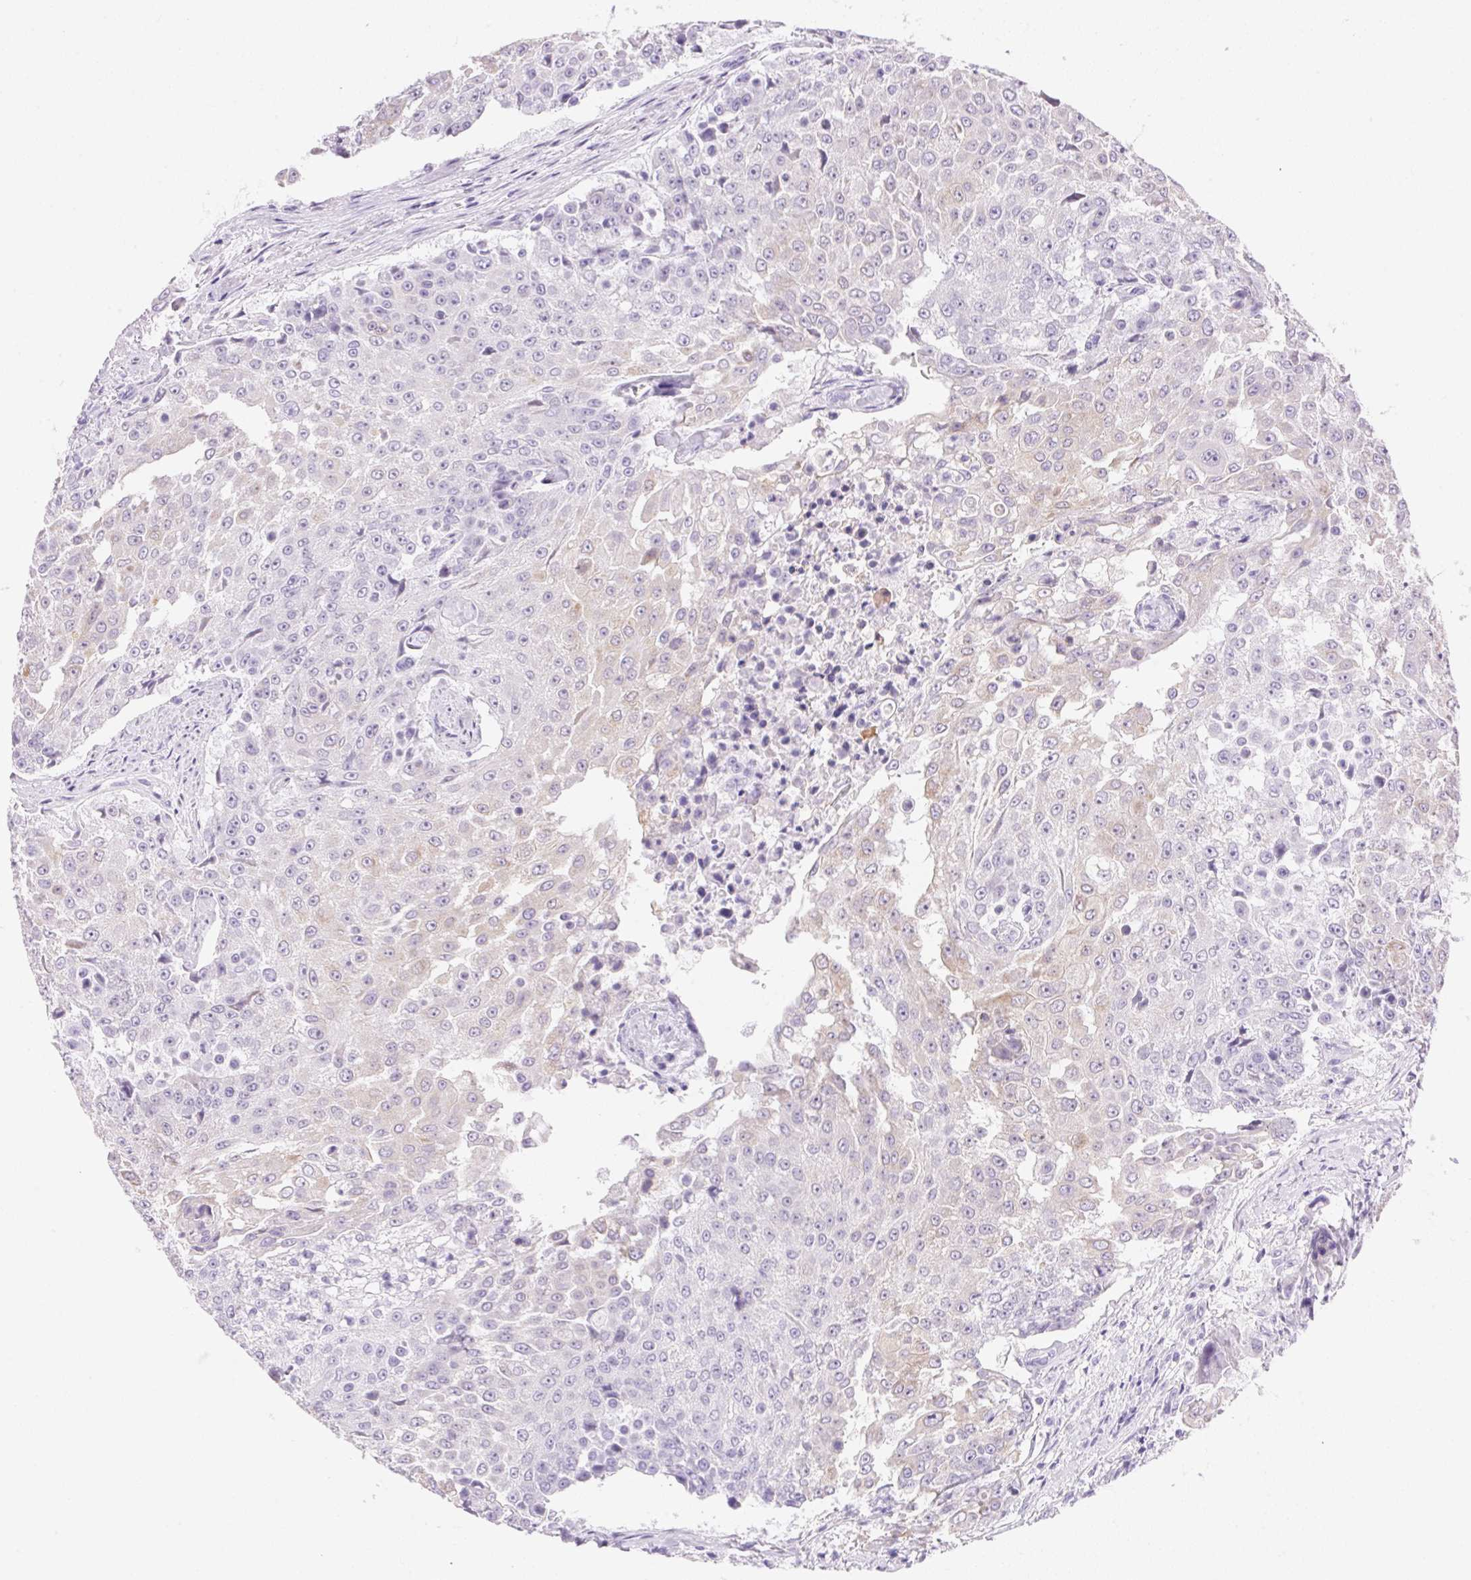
{"staining": {"intensity": "weak", "quantity": "<25%", "location": "cytoplasmic/membranous"}, "tissue": "urothelial cancer", "cell_type": "Tumor cells", "image_type": "cancer", "snomed": [{"axis": "morphology", "description": "Urothelial carcinoma, High grade"}, {"axis": "topography", "description": "Urinary bladder"}], "caption": "Human urothelial cancer stained for a protein using immunohistochemistry (IHC) shows no expression in tumor cells.", "gene": "DHCR24", "patient": {"sex": "female", "age": 63}}